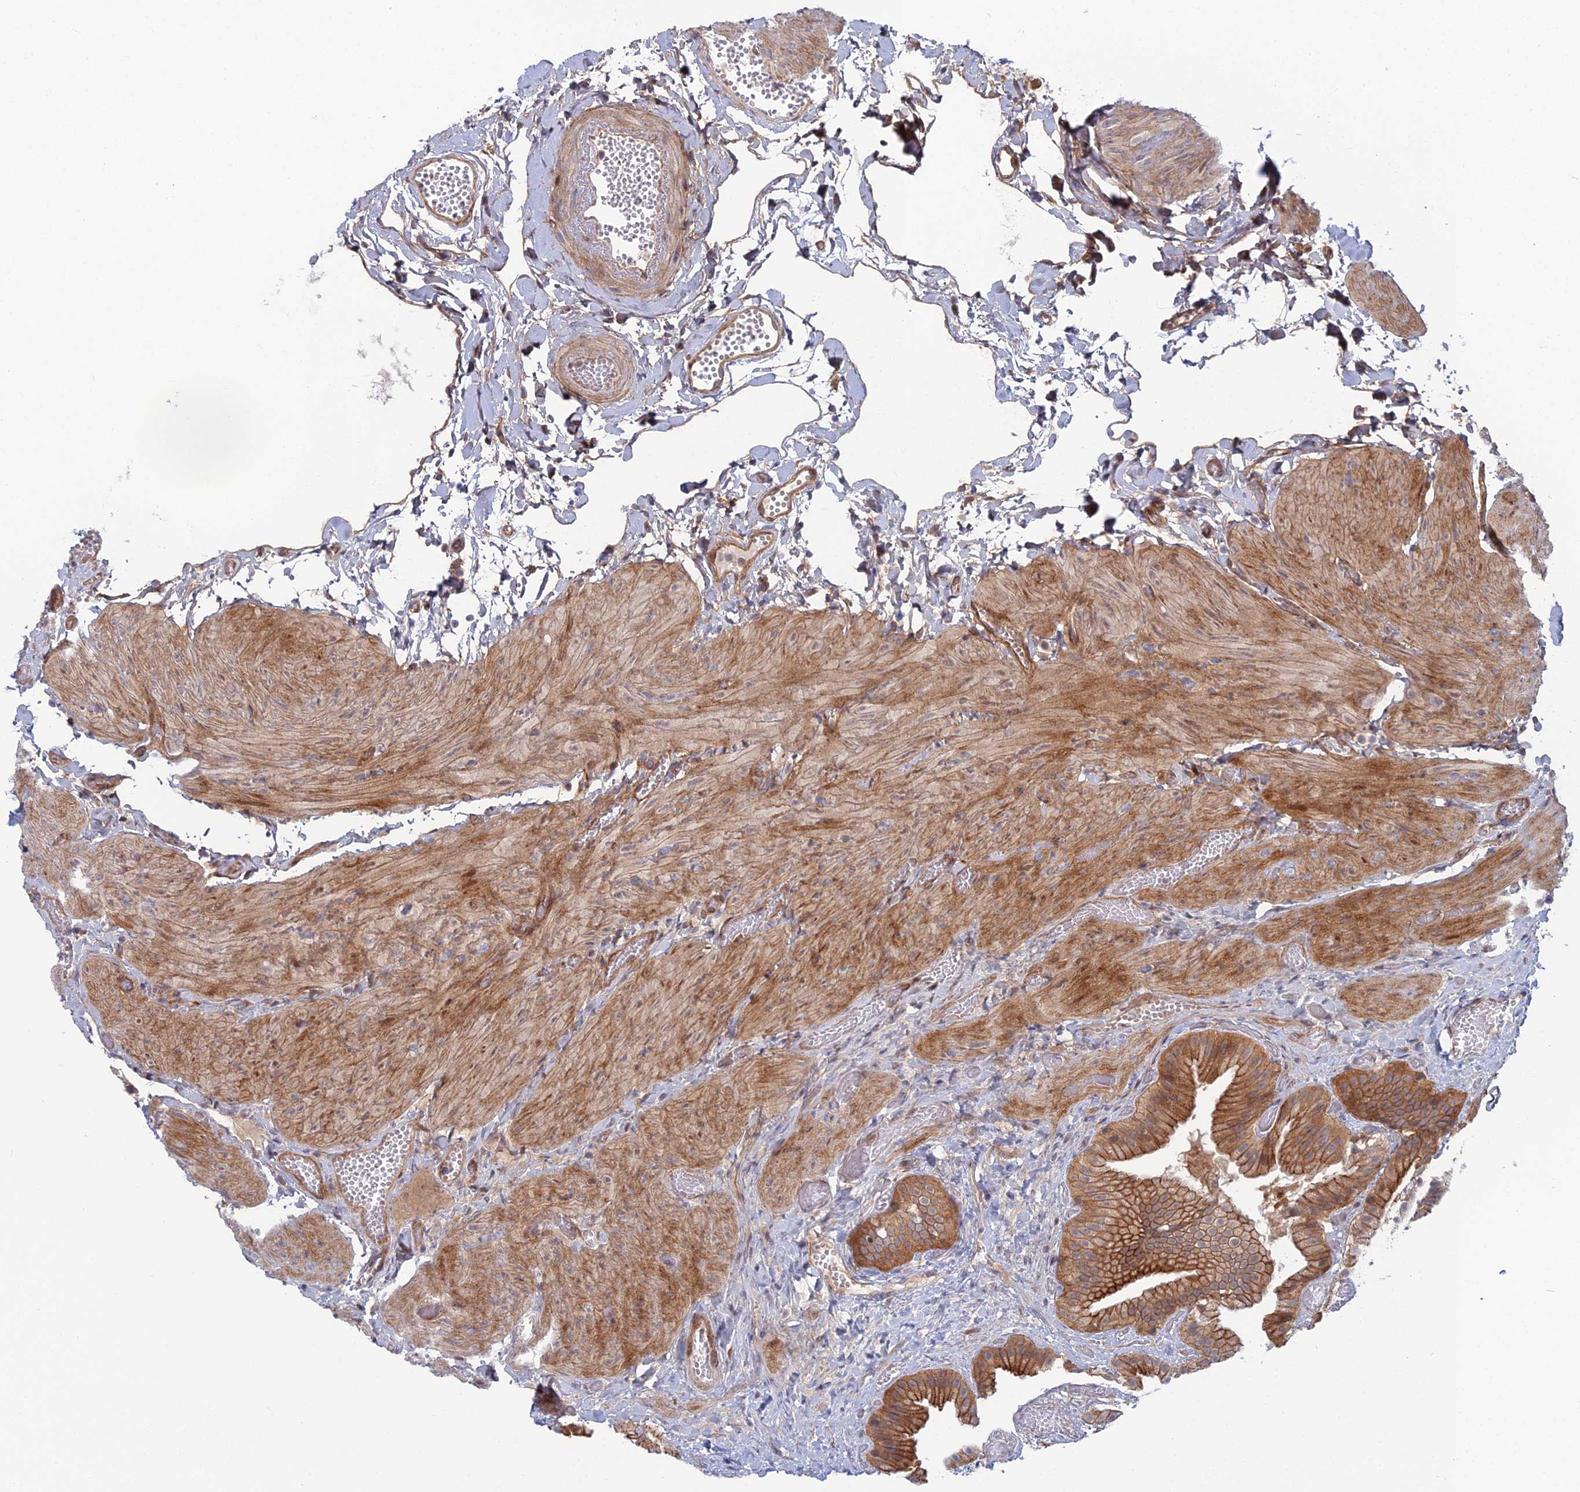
{"staining": {"intensity": "strong", "quantity": ">75%", "location": "cytoplasmic/membranous"}, "tissue": "gallbladder", "cell_type": "Glandular cells", "image_type": "normal", "snomed": [{"axis": "morphology", "description": "Normal tissue, NOS"}, {"axis": "topography", "description": "Gallbladder"}], "caption": "Benign gallbladder was stained to show a protein in brown. There is high levels of strong cytoplasmic/membranous positivity in approximately >75% of glandular cells. The staining was performed using DAB to visualize the protein expression in brown, while the nuclei were stained in blue with hematoxylin (Magnification: 20x).", "gene": "ABHD1", "patient": {"sex": "female", "age": 64}}